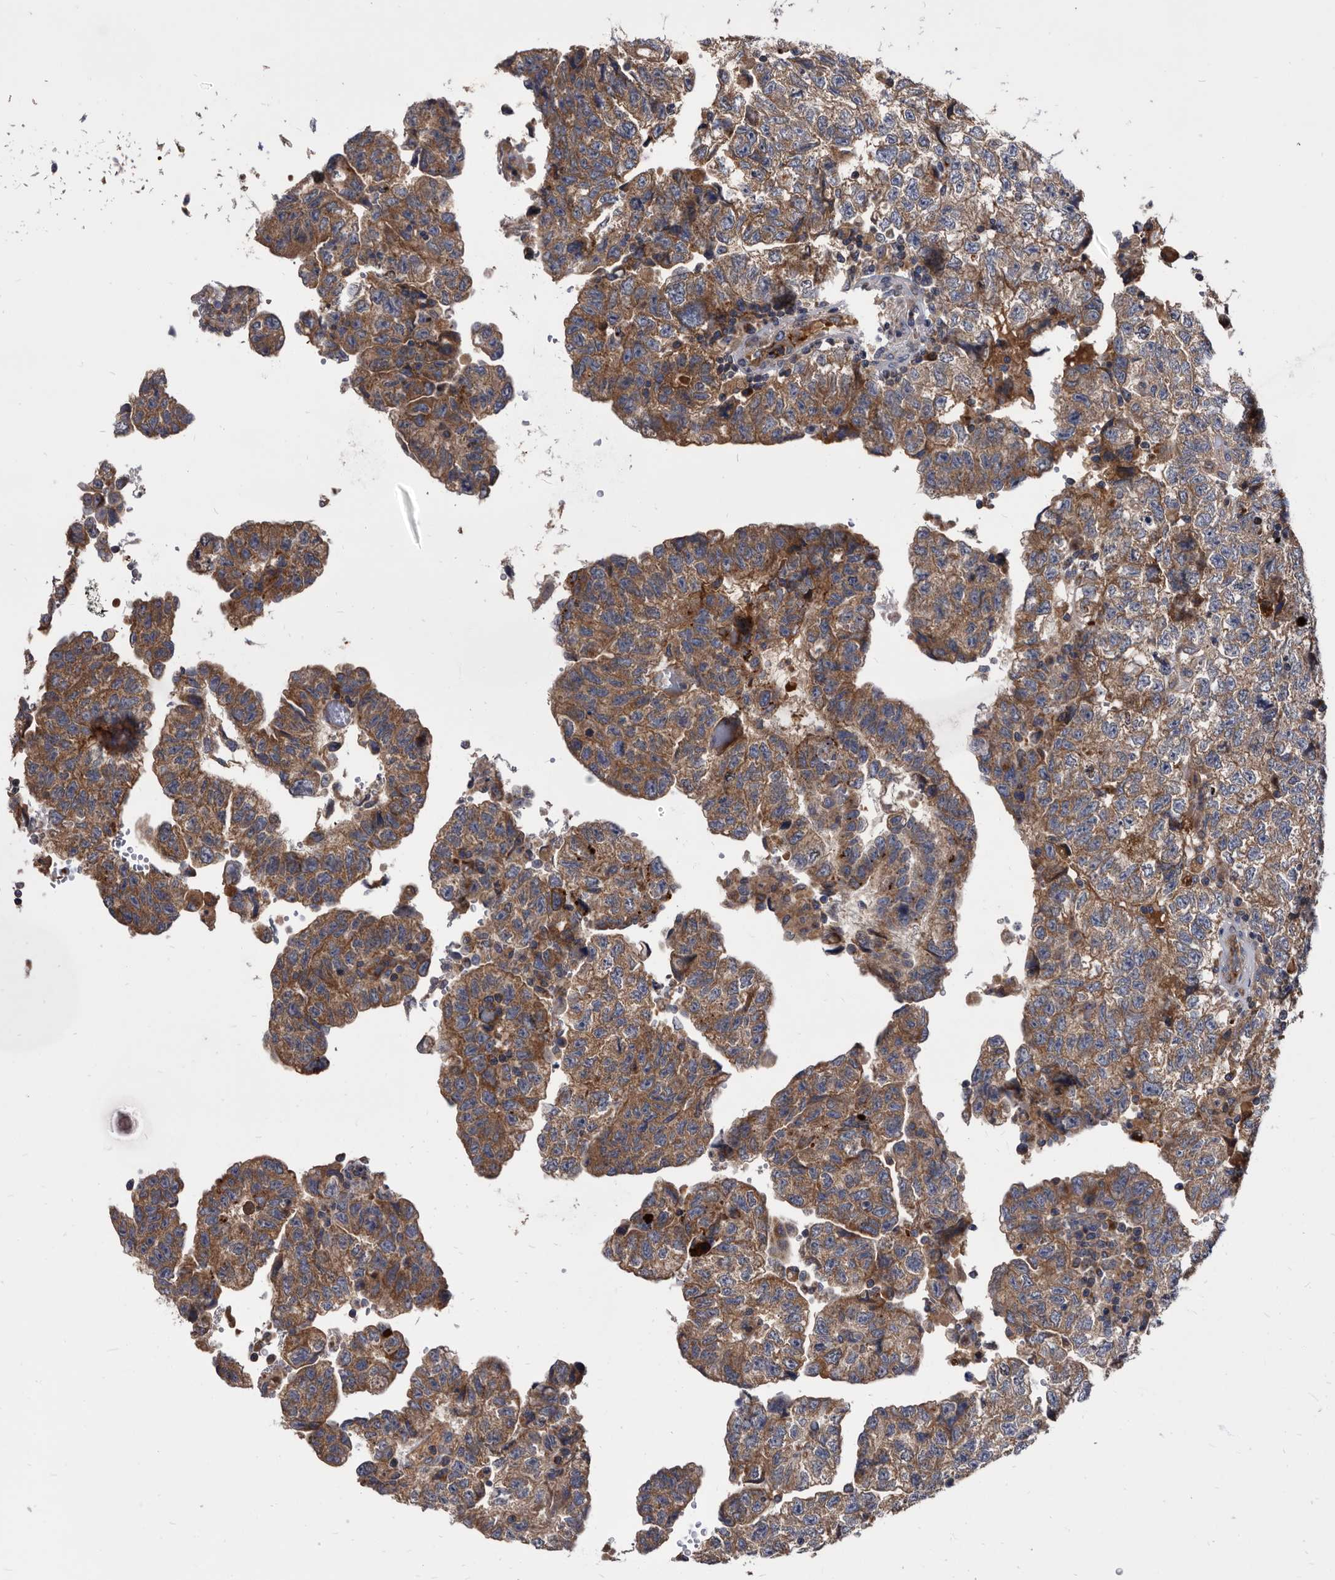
{"staining": {"intensity": "moderate", "quantity": ">75%", "location": "cytoplasmic/membranous"}, "tissue": "testis cancer", "cell_type": "Tumor cells", "image_type": "cancer", "snomed": [{"axis": "morphology", "description": "Carcinoma, Embryonal, NOS"}, {"axis": "topography", "description": "Testis"}], "caption": "Immunohistochemical staining of testis cancer displays medium levels of moderate cytoplasmic/membranous expression in about >75% of tumor cells.", "gene": "DTNBP1", "patient": {"sex": "male", "age": 36}}